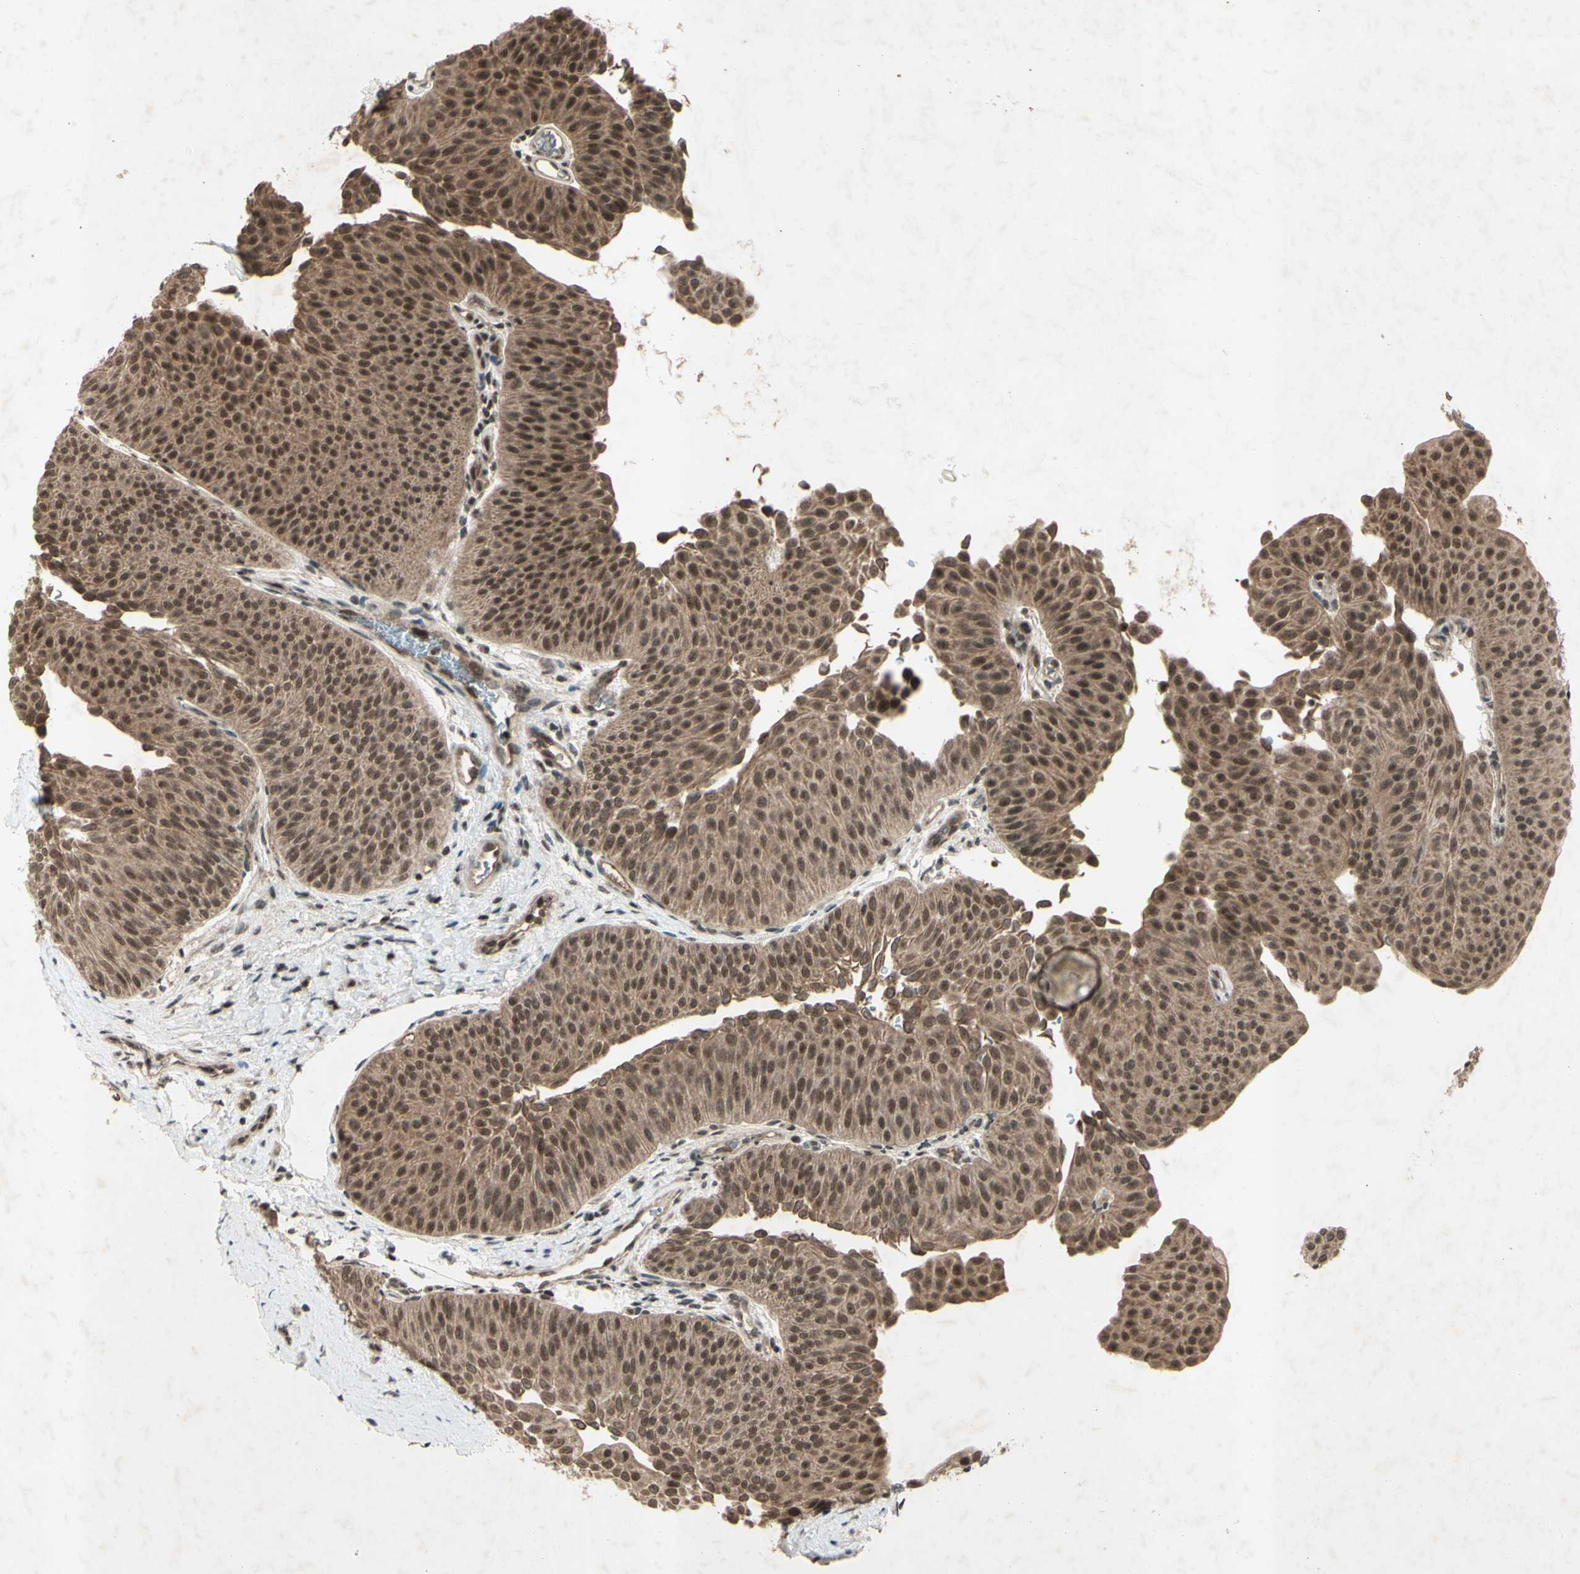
{"staining": {"intensity": "moderate", "quantity": ">75%", "location": "cytoplasmic/membranous,nuclear"}, "tissue": "urothelial cancer", "cell_type": "Tumor cells", "image_type": "cancer", "snomed": [{"axis": "morphology", "description": "Urothelial carcinoma, Low grade"}, {"axis": "topography", "description": "Urinary bladder"}], "caption": "This is a micrograph of immunohistochemistry staining of urothelial cancer, which shows moderate expression in the cytoplasmic/membranous and nuclear of tumor cells.", "gene": "SNW1", "patient": {"sex": "female", "age": 60}}